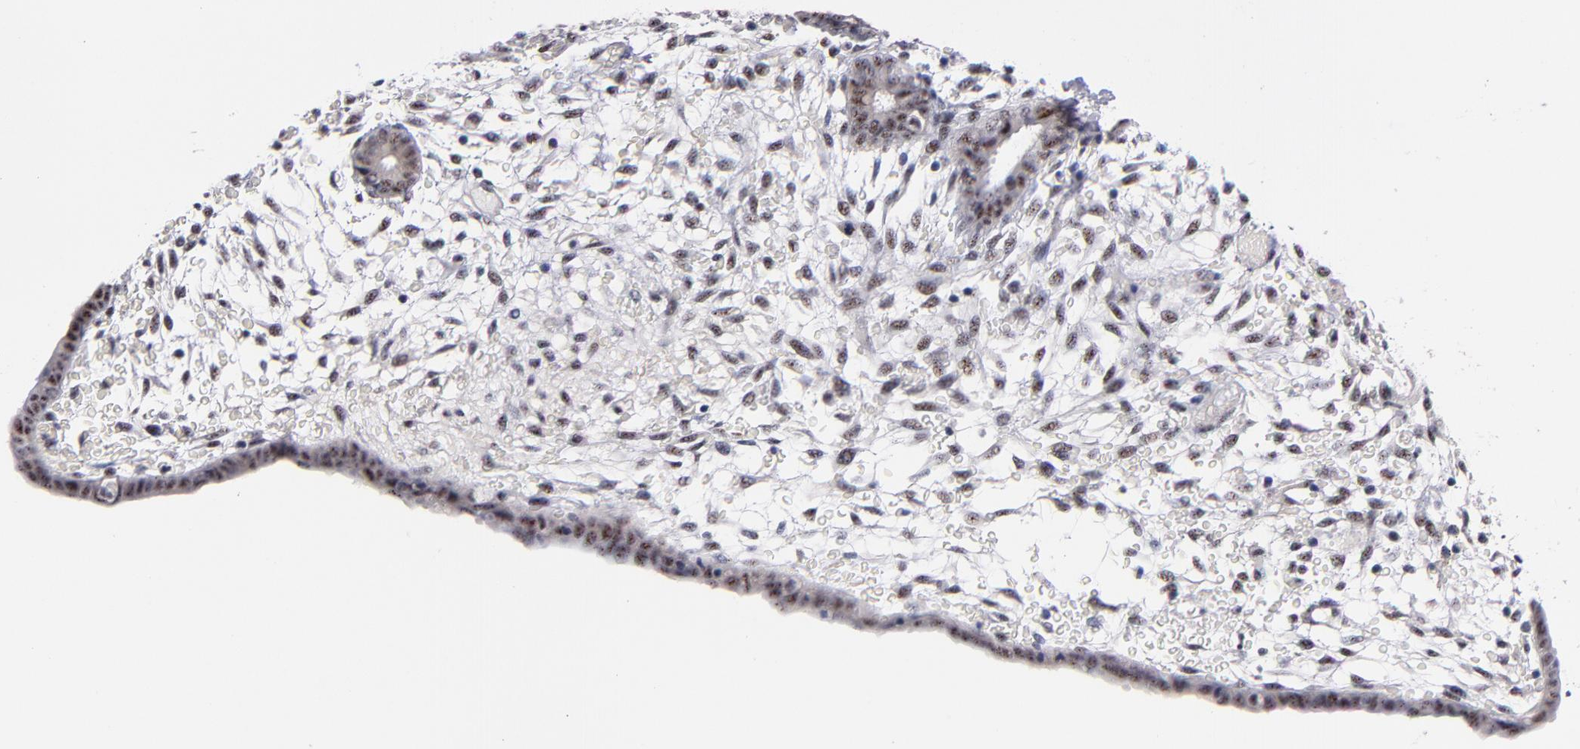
{"staining": {"intensity": "negative", "quantity": "none", "location": "none"}, "tissue": "endometrium", "cell_type": "Cells in endometrial stroma", "image_type": "normal", "snomed": [{"axis": "morphology", "description": "Normal tissue, NOS"}, {"axis": "topography", "description": "Endometrium"}], "caption": "Endometrium was stained to show a protein in brown. There is no significant expression in cells in endometrial stroma.", "gene": "RAF1", "patient": {"sex": "female", "age": 42}}